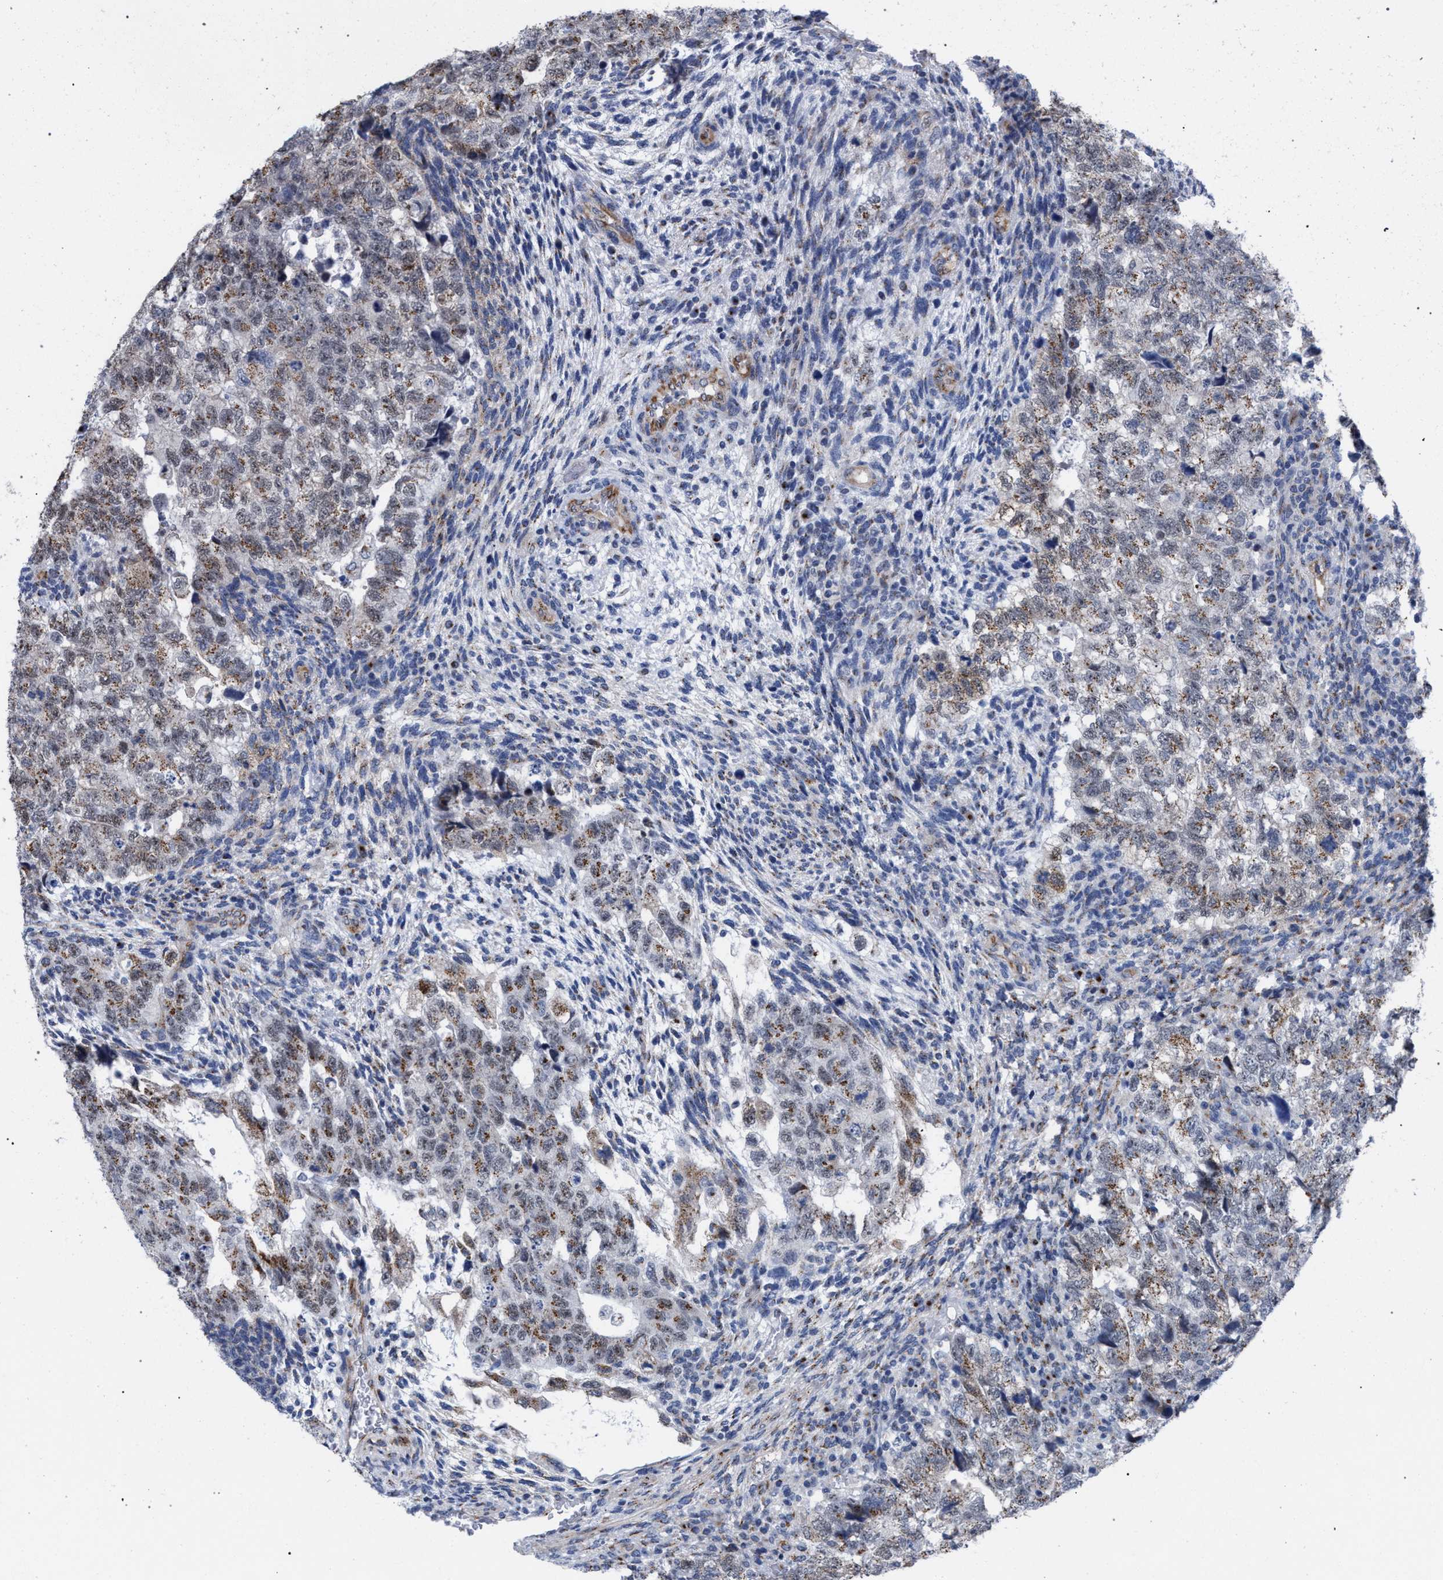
{"staining": {"intensity": "moderate", "quantity": ">75%", "location": "cytoplasmic/membranous"}, "tissue": "testis cancer", "cell_type": "Tumor cells", "image_type": "cancer", "snomed": [{"axis": "morphology", "description": "Carcinoma, Embryonal, NOS"}, {"axis": "topography", "description": "Testis"}], "caption": "Protein staining of embryonal carcinoma (testis) tissue reveals moderate cytoplasmic/membranous expression in about >75% of tumor cells.", "gene": "GOLGA2", "patient": {"sex": "male", "age": 36}}